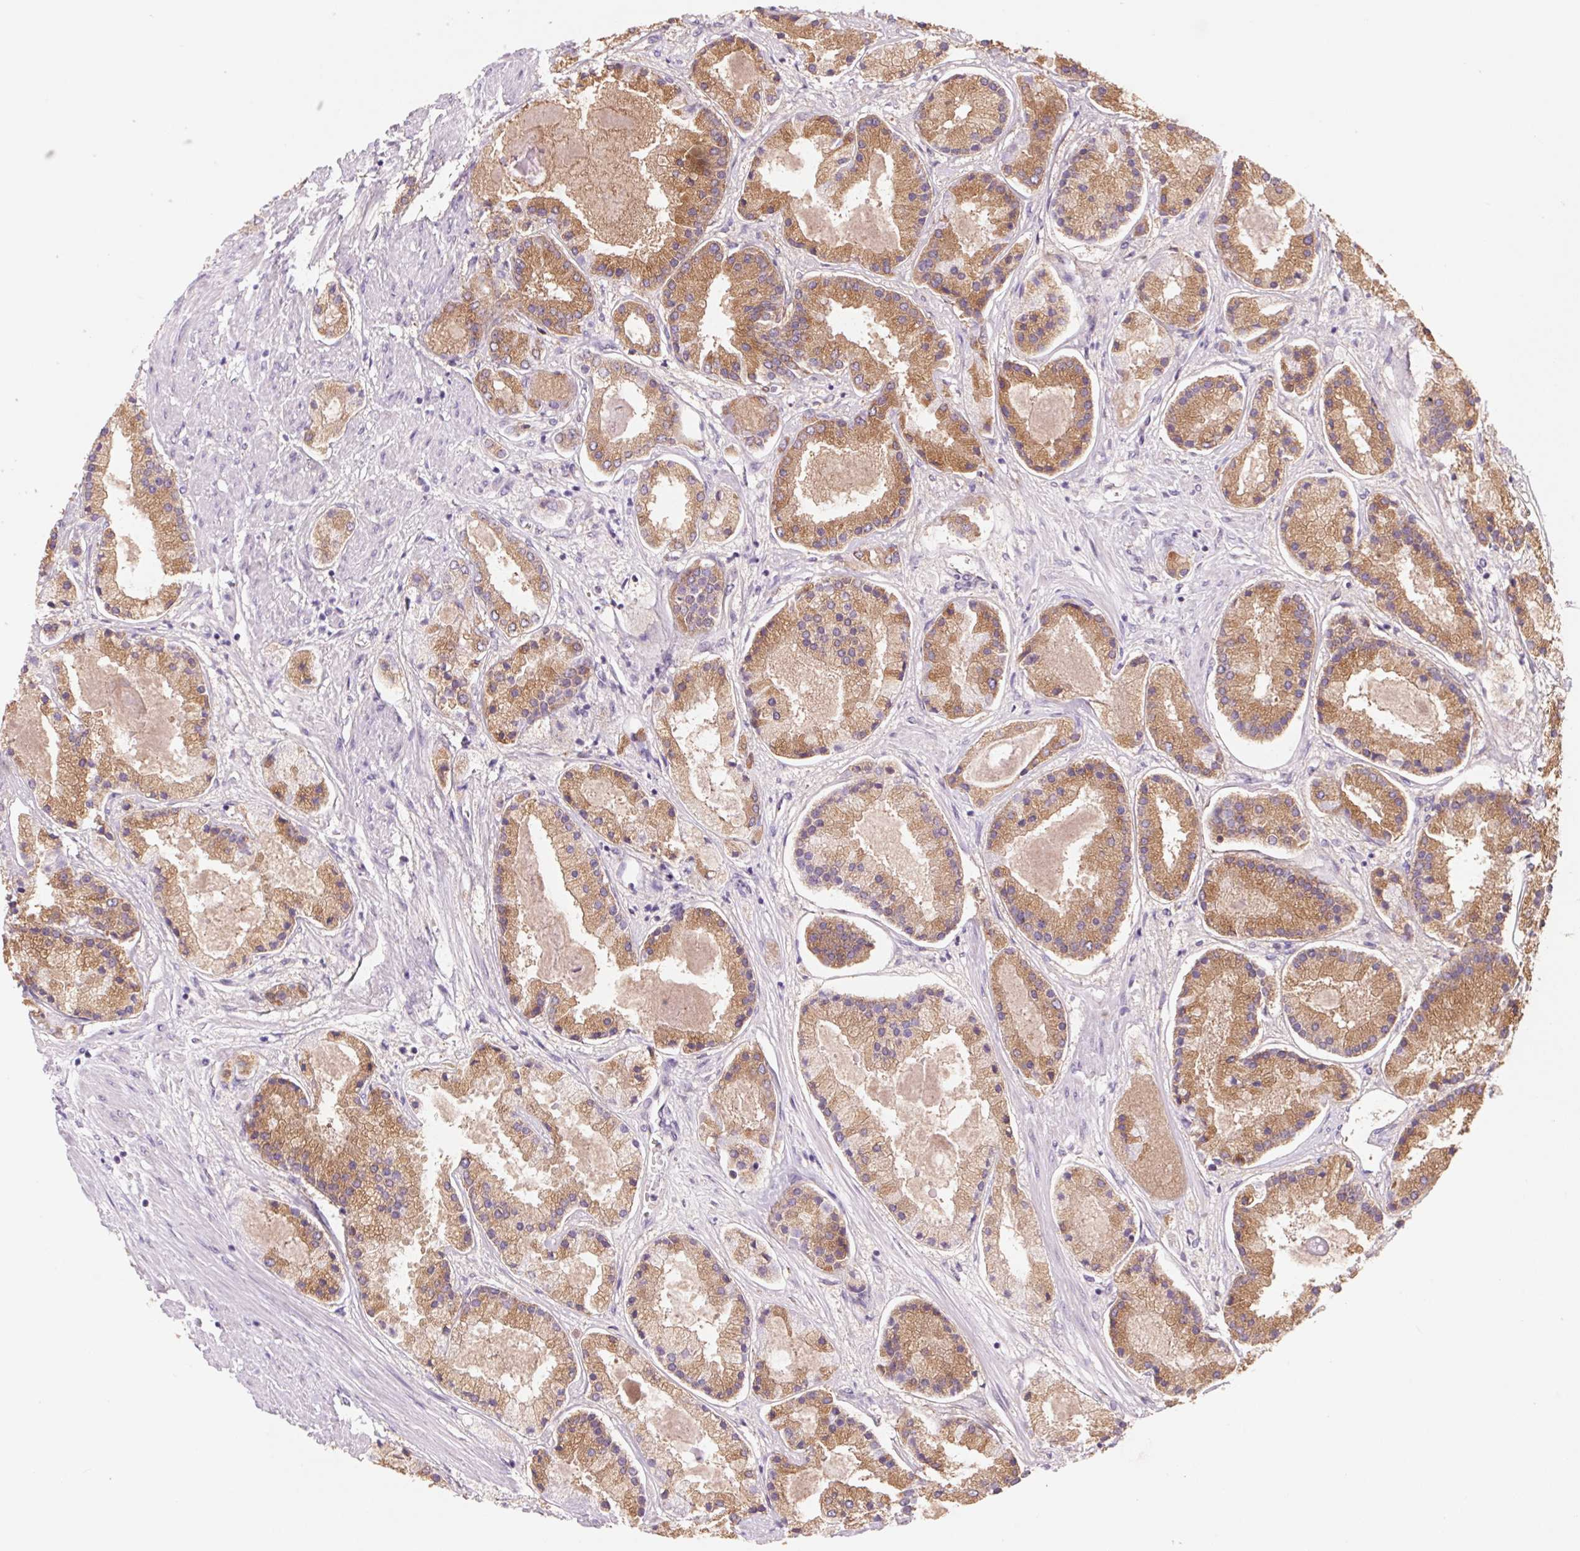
{"staining": {"intensity": "moderate", "quantity": ">75%", "location": "cytoplasmic/membranous"}, "tissue": "prostate cancer", "cell_type": "Tumor cells", "image_type": "cancer", "snomed": [{"axis": "morphology", "description": "Adenocarcinoma, High grade"}, {"axis": "topography", "description": "Prostate"}], "caption": "High-magnification brightfield microscopy of prostate cancer stained with DAB (brown) and counterstained with hematoxylin (blue). tumor cells exhibit moderate cytoplasmic/membranous expression is appreciated in approximately>75% of cells. The protein is shown in brown color, while the nuclei are stained blue.", "gene": "RAB1A", "patient": {"sex": "male", "age": 67}}